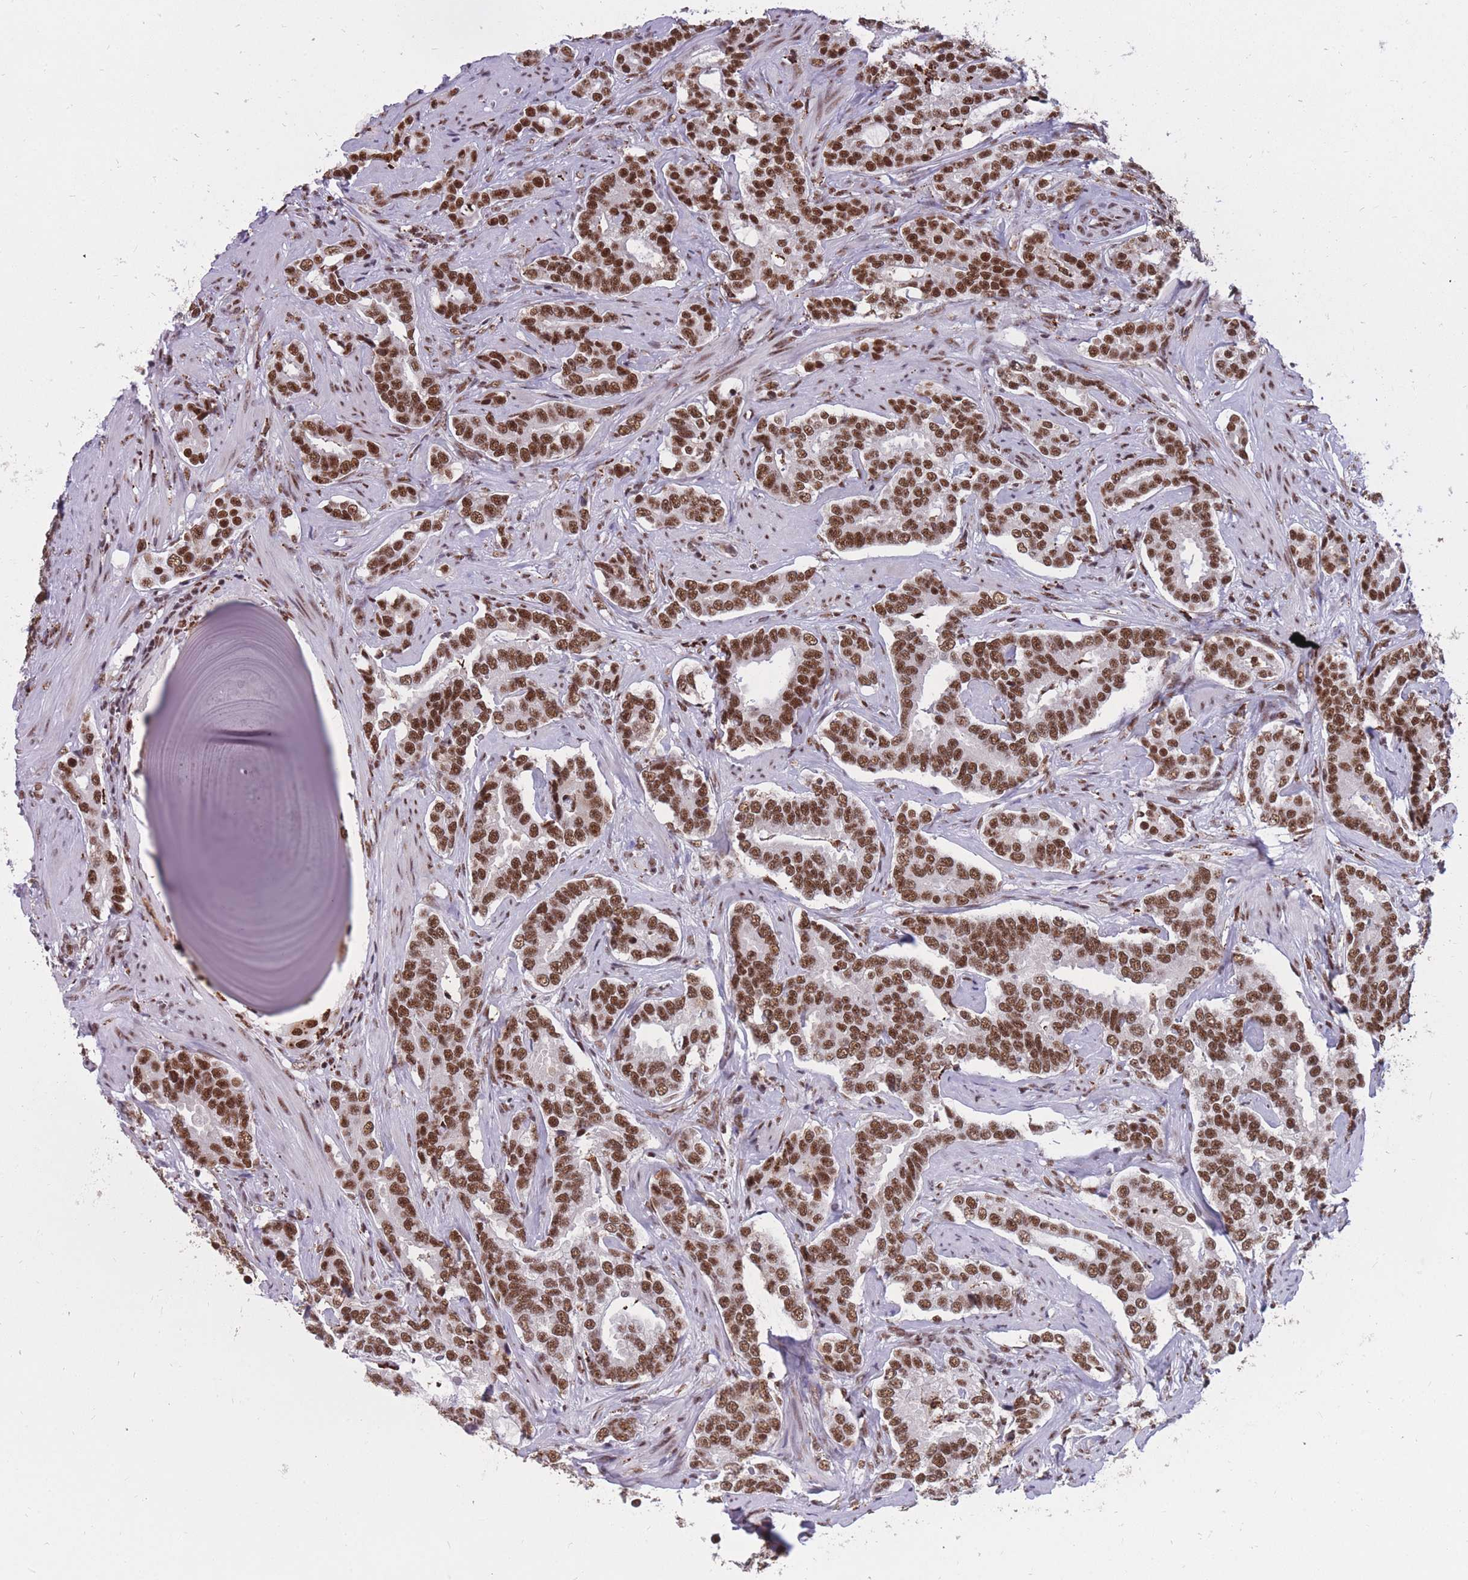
{"staining": {"intensity": "strong", "quantity": ">75%", "location": "nuclear"}, "tissue": "prostate cancer", "cell_type": "Tumor cells", "image_type": "cancer", "snomed": [{"axis": "morphology", "description": "Adenocarcinoma, High grade"}, {"axis": "topography", "description": "Prostate"}], "caption": "Strong nuclear protein expression is seen in approximately >75% of tumor cells in high-grade adenocarcinoma (prostate).", "gene": "PRPF19", "patient": {"sex": "male", "age": 64}}